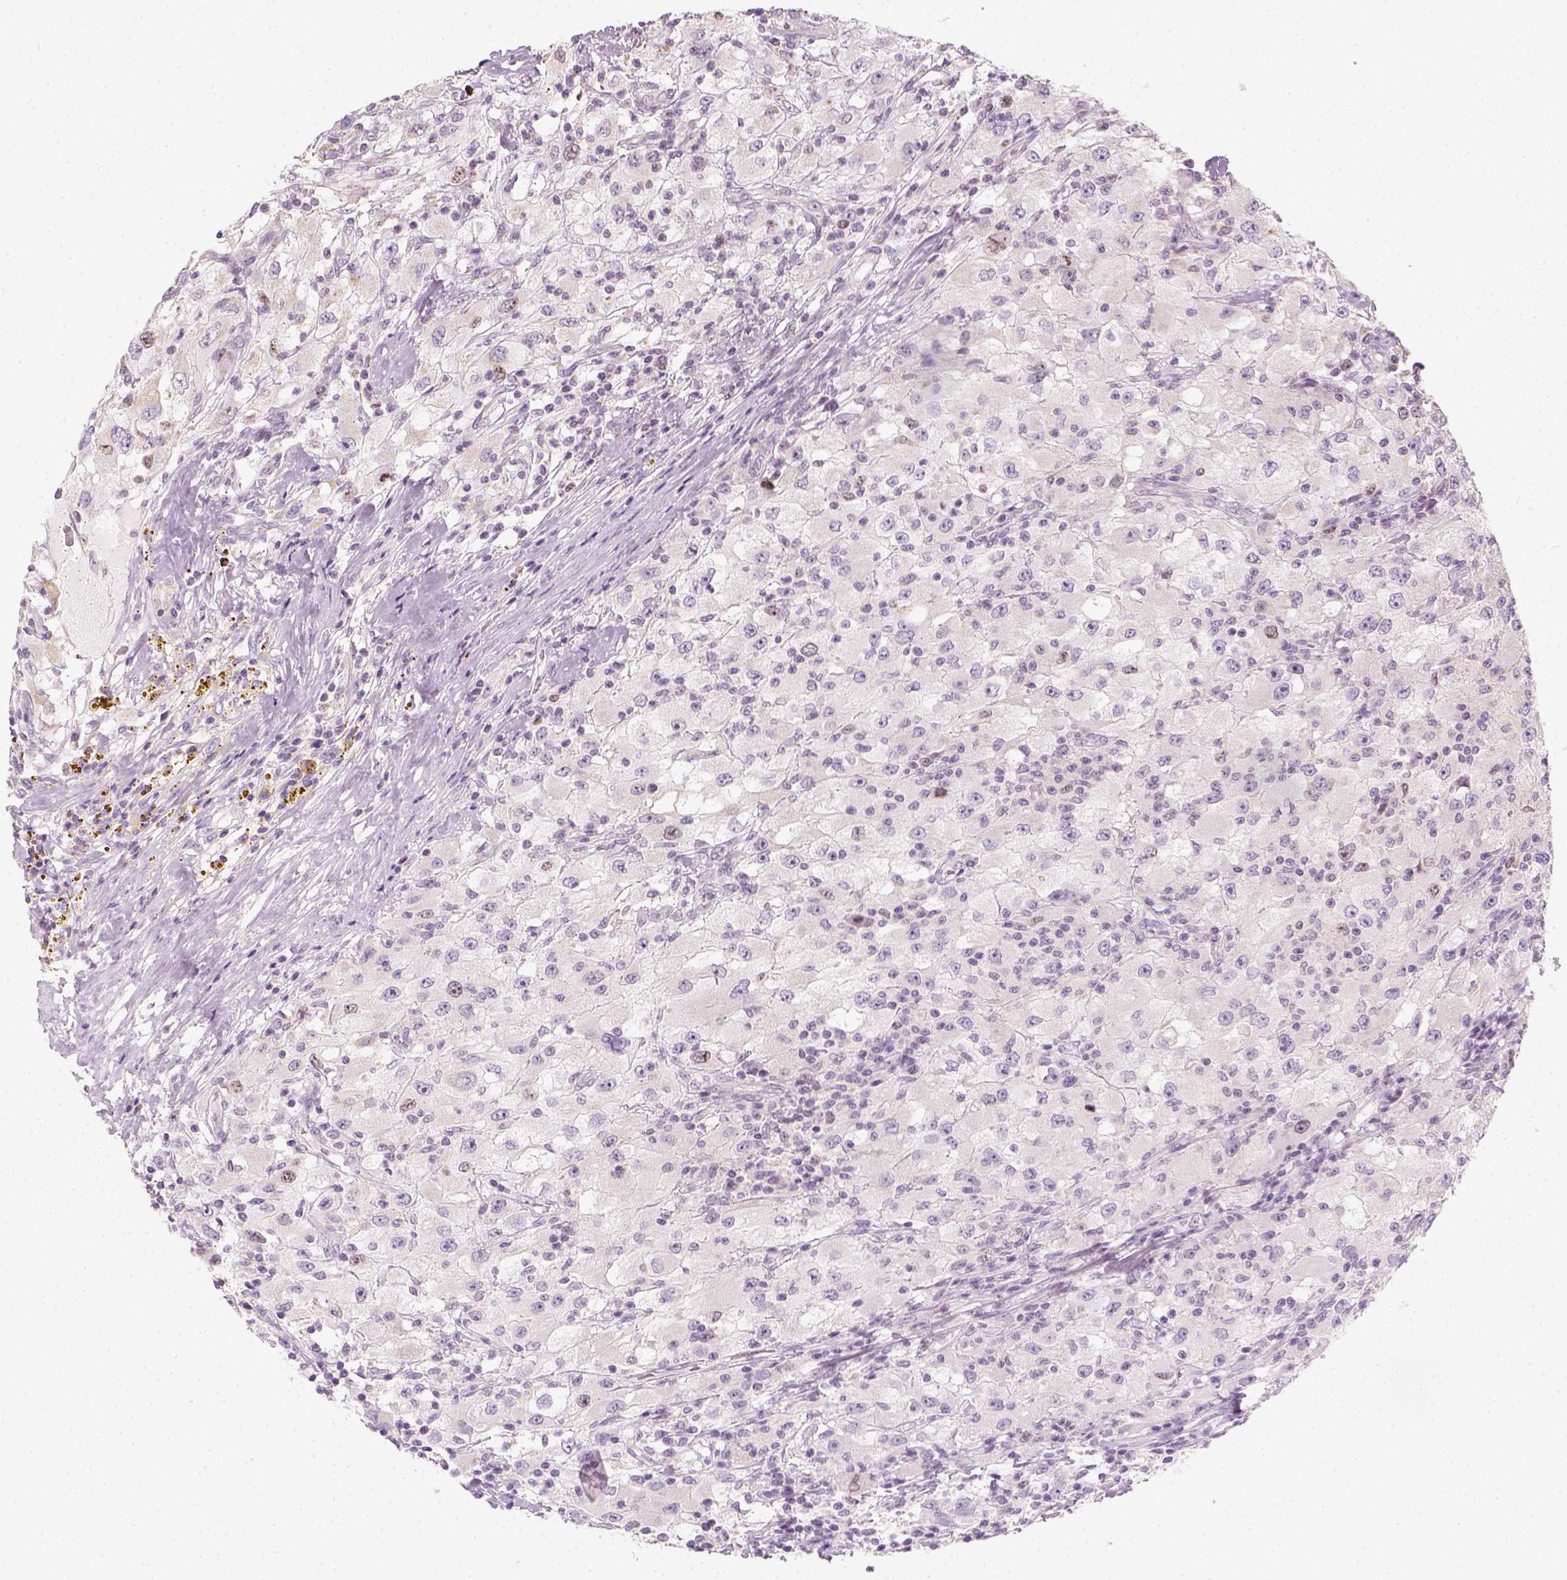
{"staining": {"intensity": "negative", "quantity": "none", "location": "none"}, "tissue": "renal cancer", "cell_type": "Tumor cells", "image_type": "cancer", "snomed": [{"axis": "morphology", "description": "Adenocarcinoma, NOS"}, {"axis": "topography", "description": "Kidney"}], "caption": "An immunohistochemistry (IHC) micrograph of adenocarcinoma (renal) is shown. There is no staining in tumor cells of adenocarcinoma (renal).", "gene": "LCA5", "patient": {"sex": "female", "age": 67}}